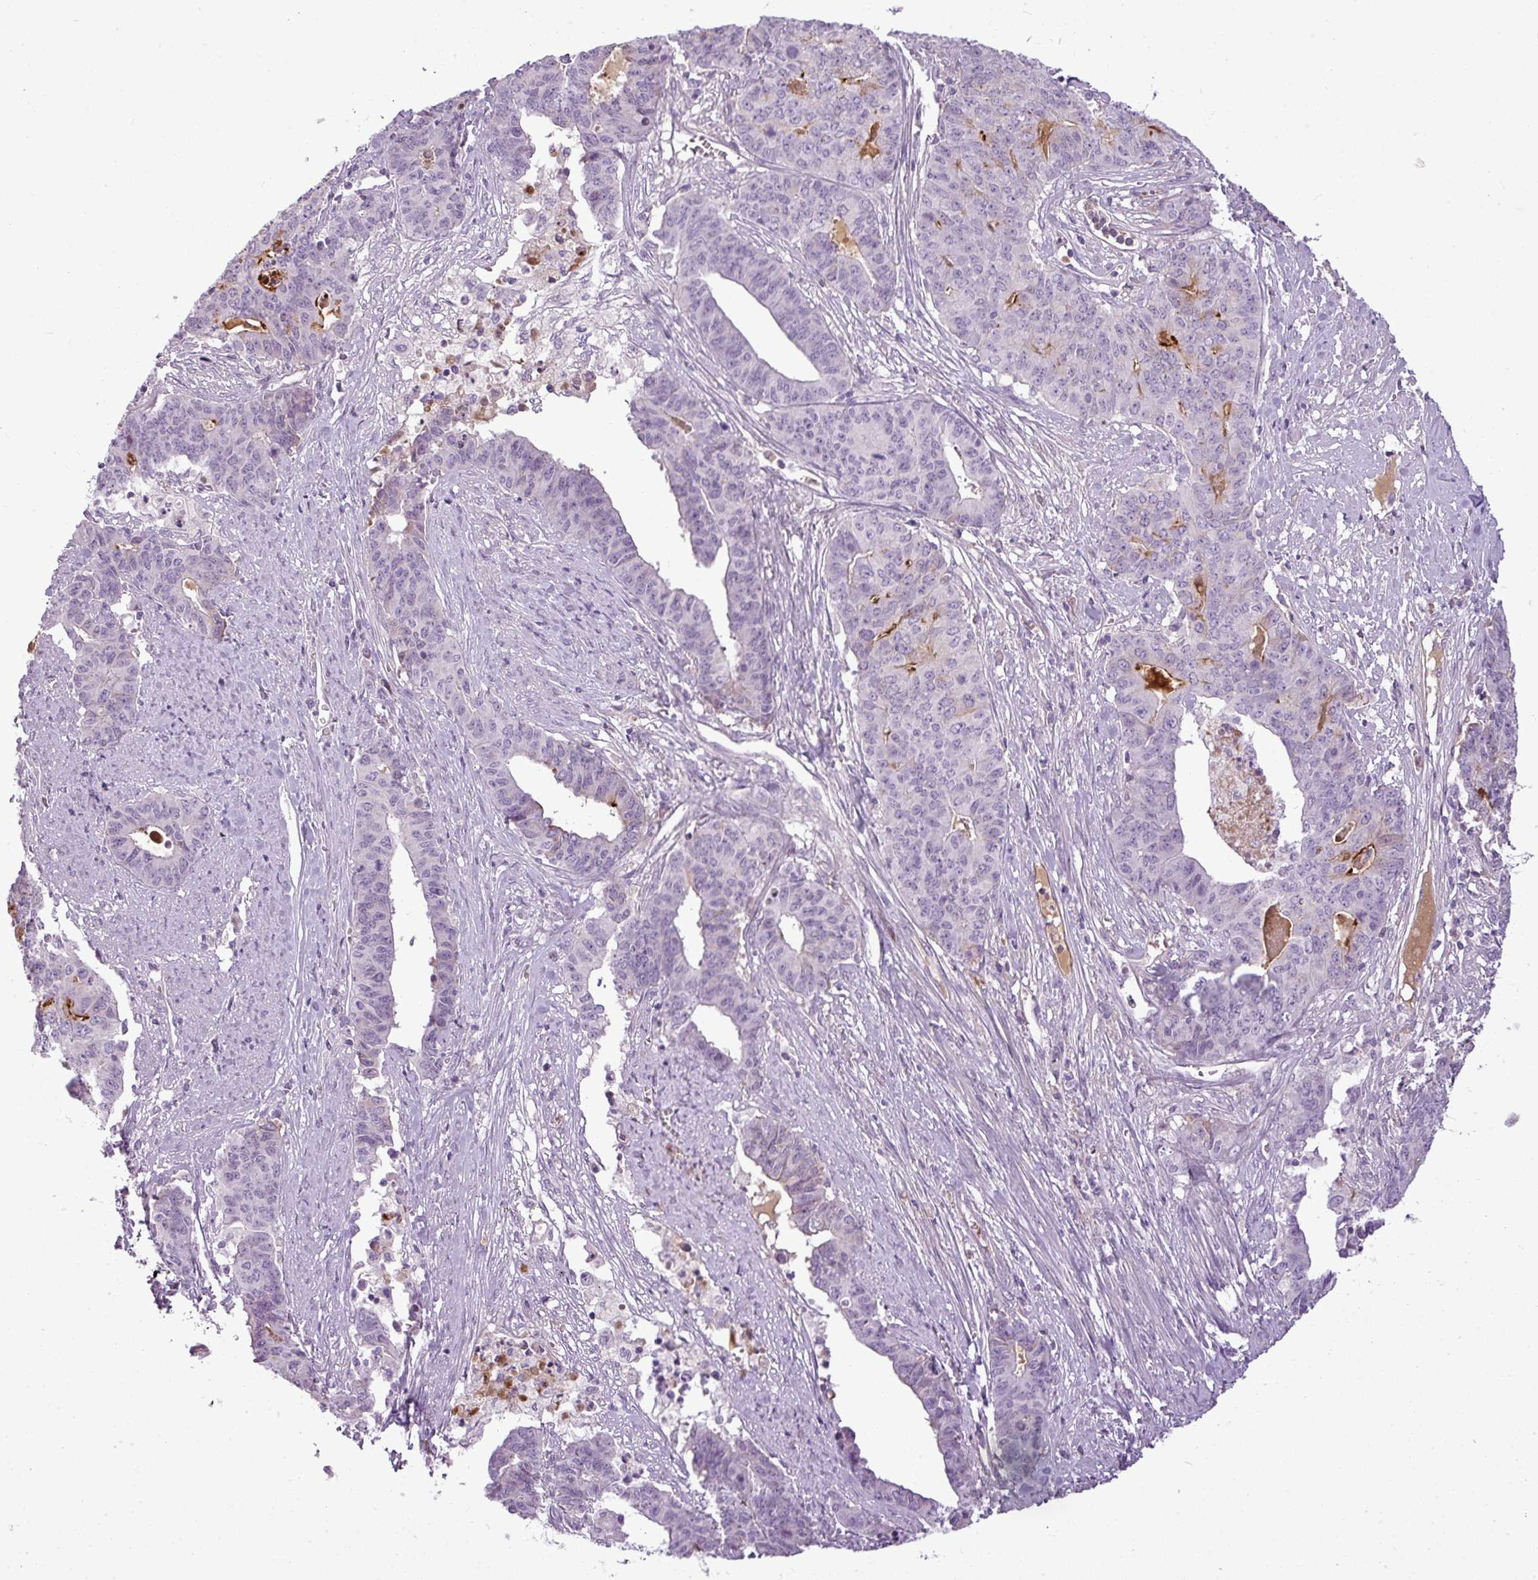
{"staining": {"intensity": "moderate", "quantity": "<25%", "location": "cytoplasmic/membranous"}, "tissue": "endometrial cancer", "cell_type": "Tumor cells", "image_type": "cancer", "snomed": [{"axis": "morphology", "description": "Adenocarcinoma, NOS"}, {"axis": "topography", "description": "Endometrium"}], "caption": "The histopathology image reveals staining of endometrial adenocarcinoma, revealing moderate cytoplasmic/membranous protein staining (brown color) within tumor cells.", "gene": "C4B", "patient": {"sex": "female", "age": 59}}